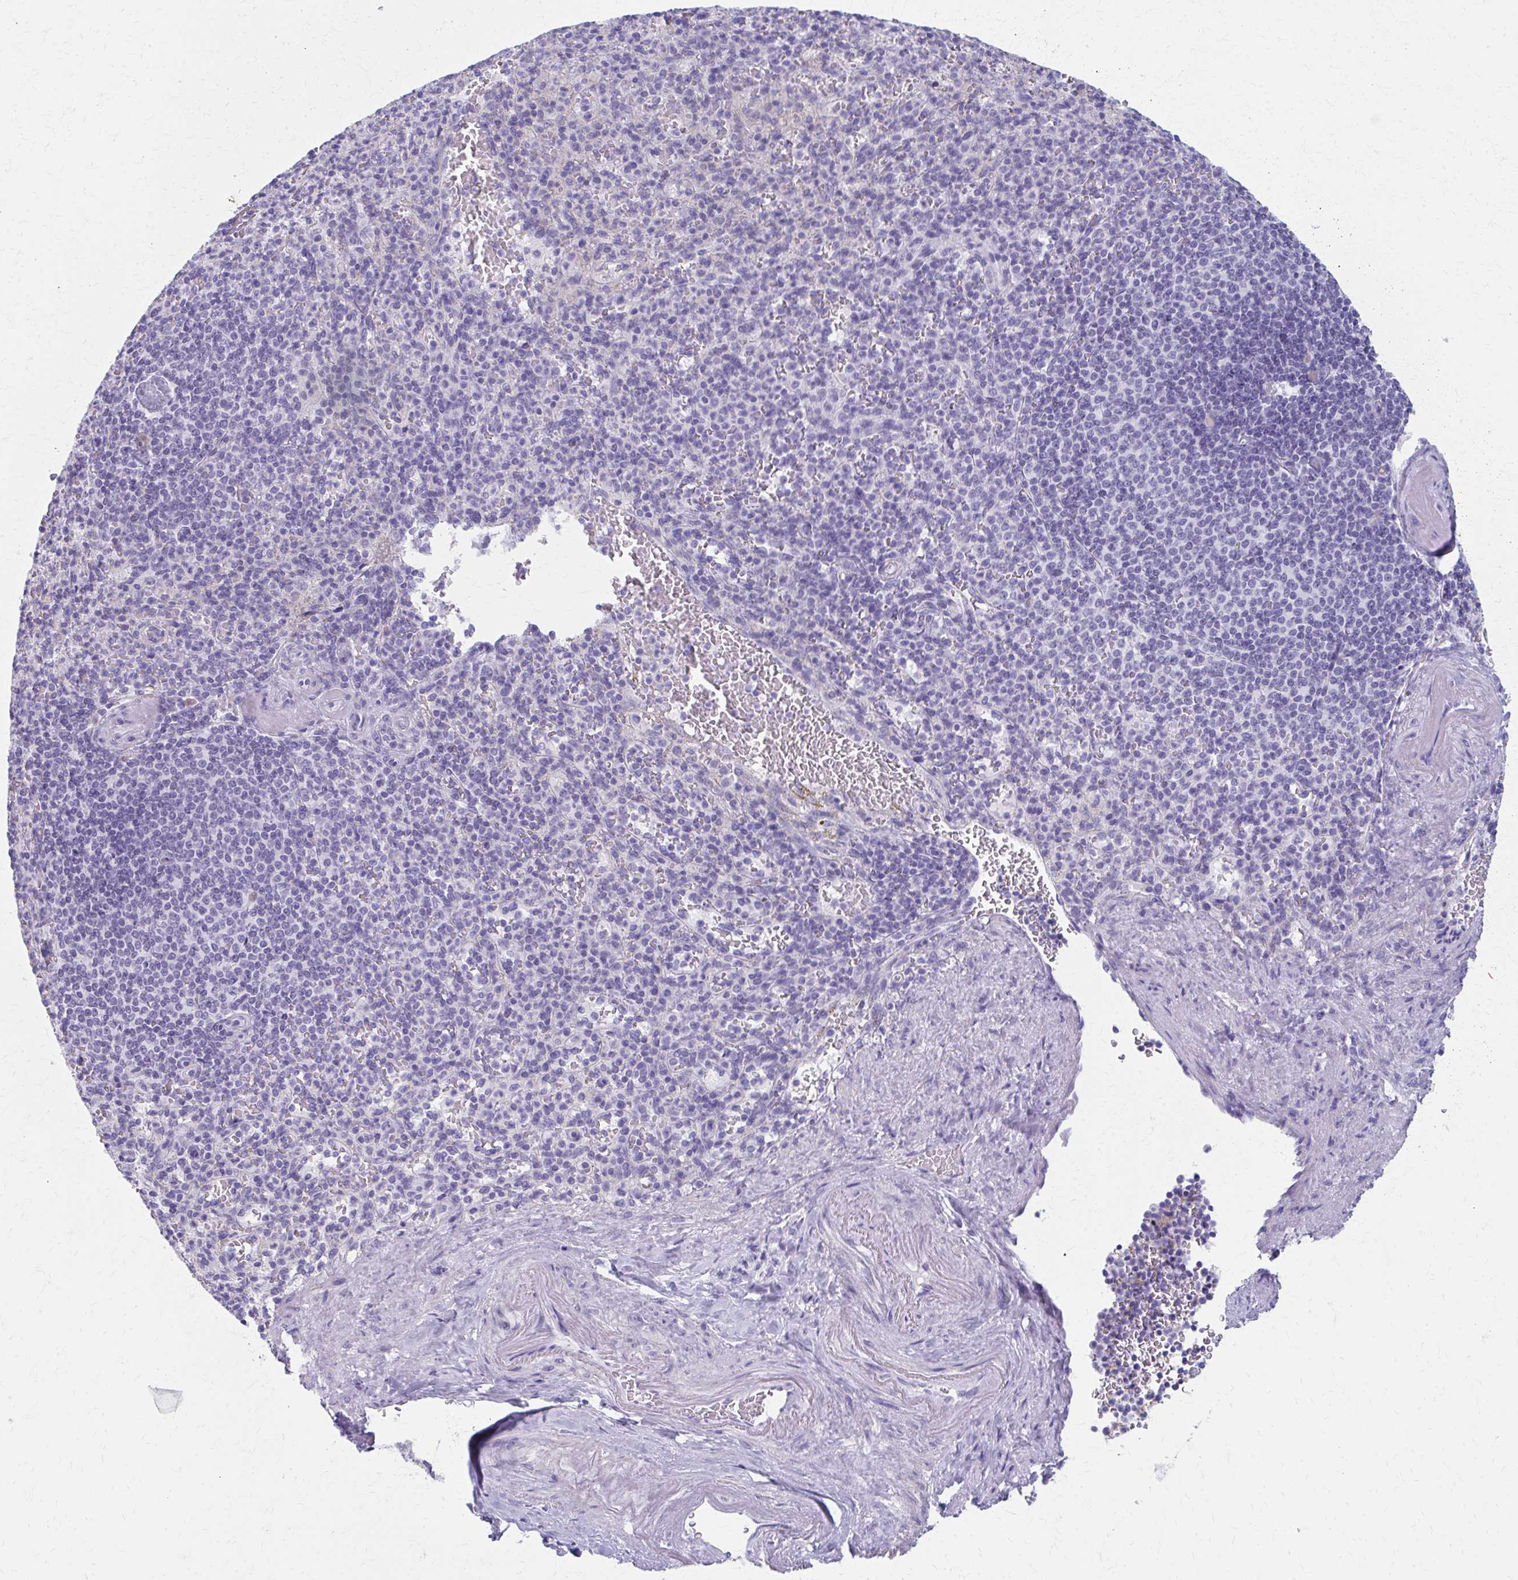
{"staining": {"intensity": "negative", "quantity": "none", "location": "none"}, "tissue": "spleen", "cell_type": "Cells in red pulp", "image_type": "normal", "snomed": [{"axis": "morphology", "description": "Normal tissue, NOS"}, {"axis": "topography", "description": "Spleen"}], "caption": "Image shows no protein staining in cells in red pulp of unremarkable spleen. (DAB immunohistochemistry (IHC), high magnification).", "gene": "MPLKIP", "patient": {"sex": "female", "age": 74}}